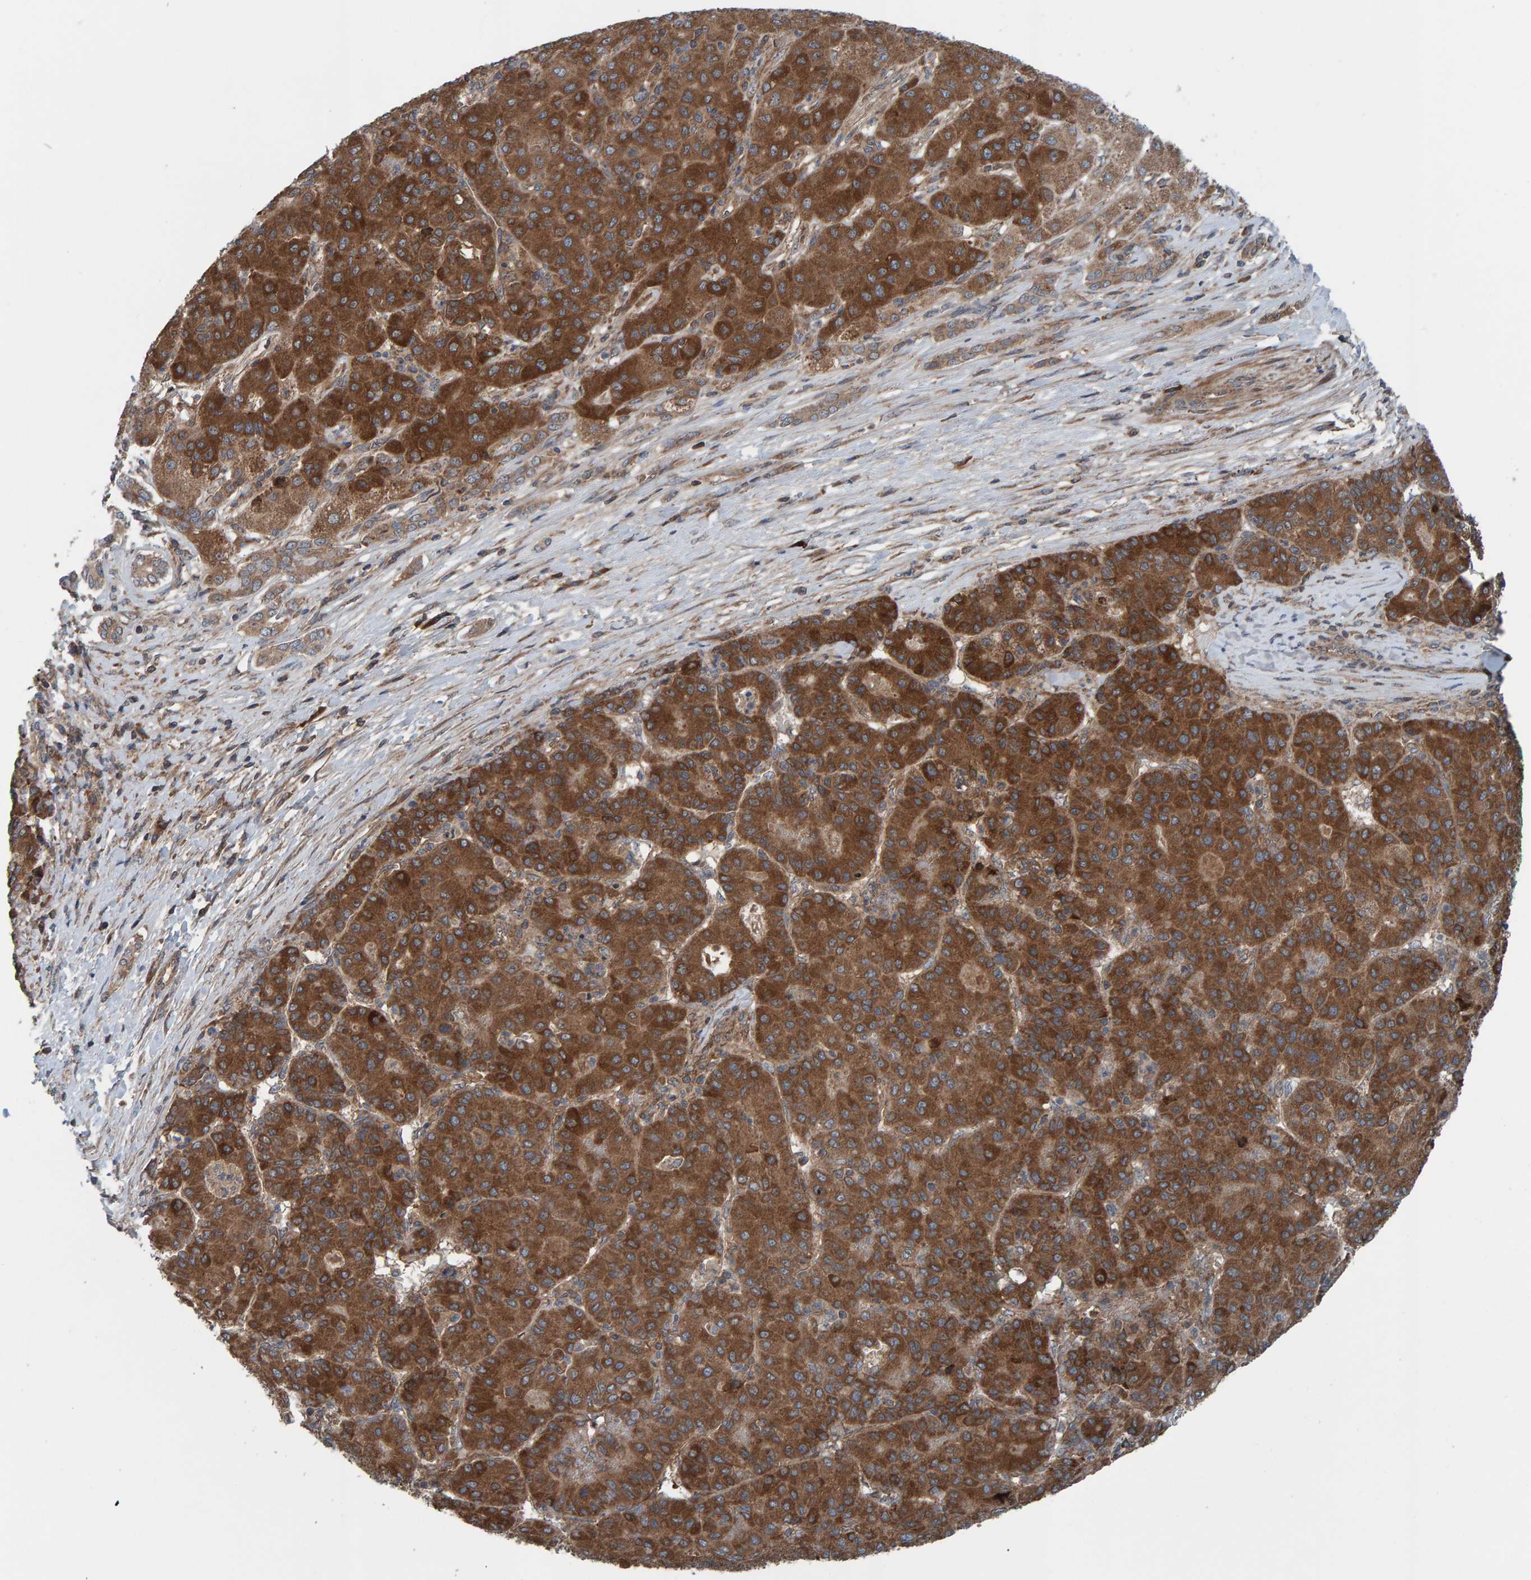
{"staining": {"intensity": "strong", "quantity": ">75%", "location": "cytoplasmic/membranous"}, "tissue": "liver cancer", "cell_type": "Tumor cells", "image_type": "cancer", "snomed": [{"axis": "morphology", "description": "Carcinoma, Hepatocellular, NOS"}, {"axis": "topography", "description": "Liver"}], "caption": "This image shows liver hepatocellular carcinoma stained with IHC to label a protein in brown. The cytoplasmic/membranous of tumor cells show strong positivity for the protein. Nuclei are counter-stained blue.", "gene": "CUEDC1", "patient": {"sex": "male", "age": 65}}